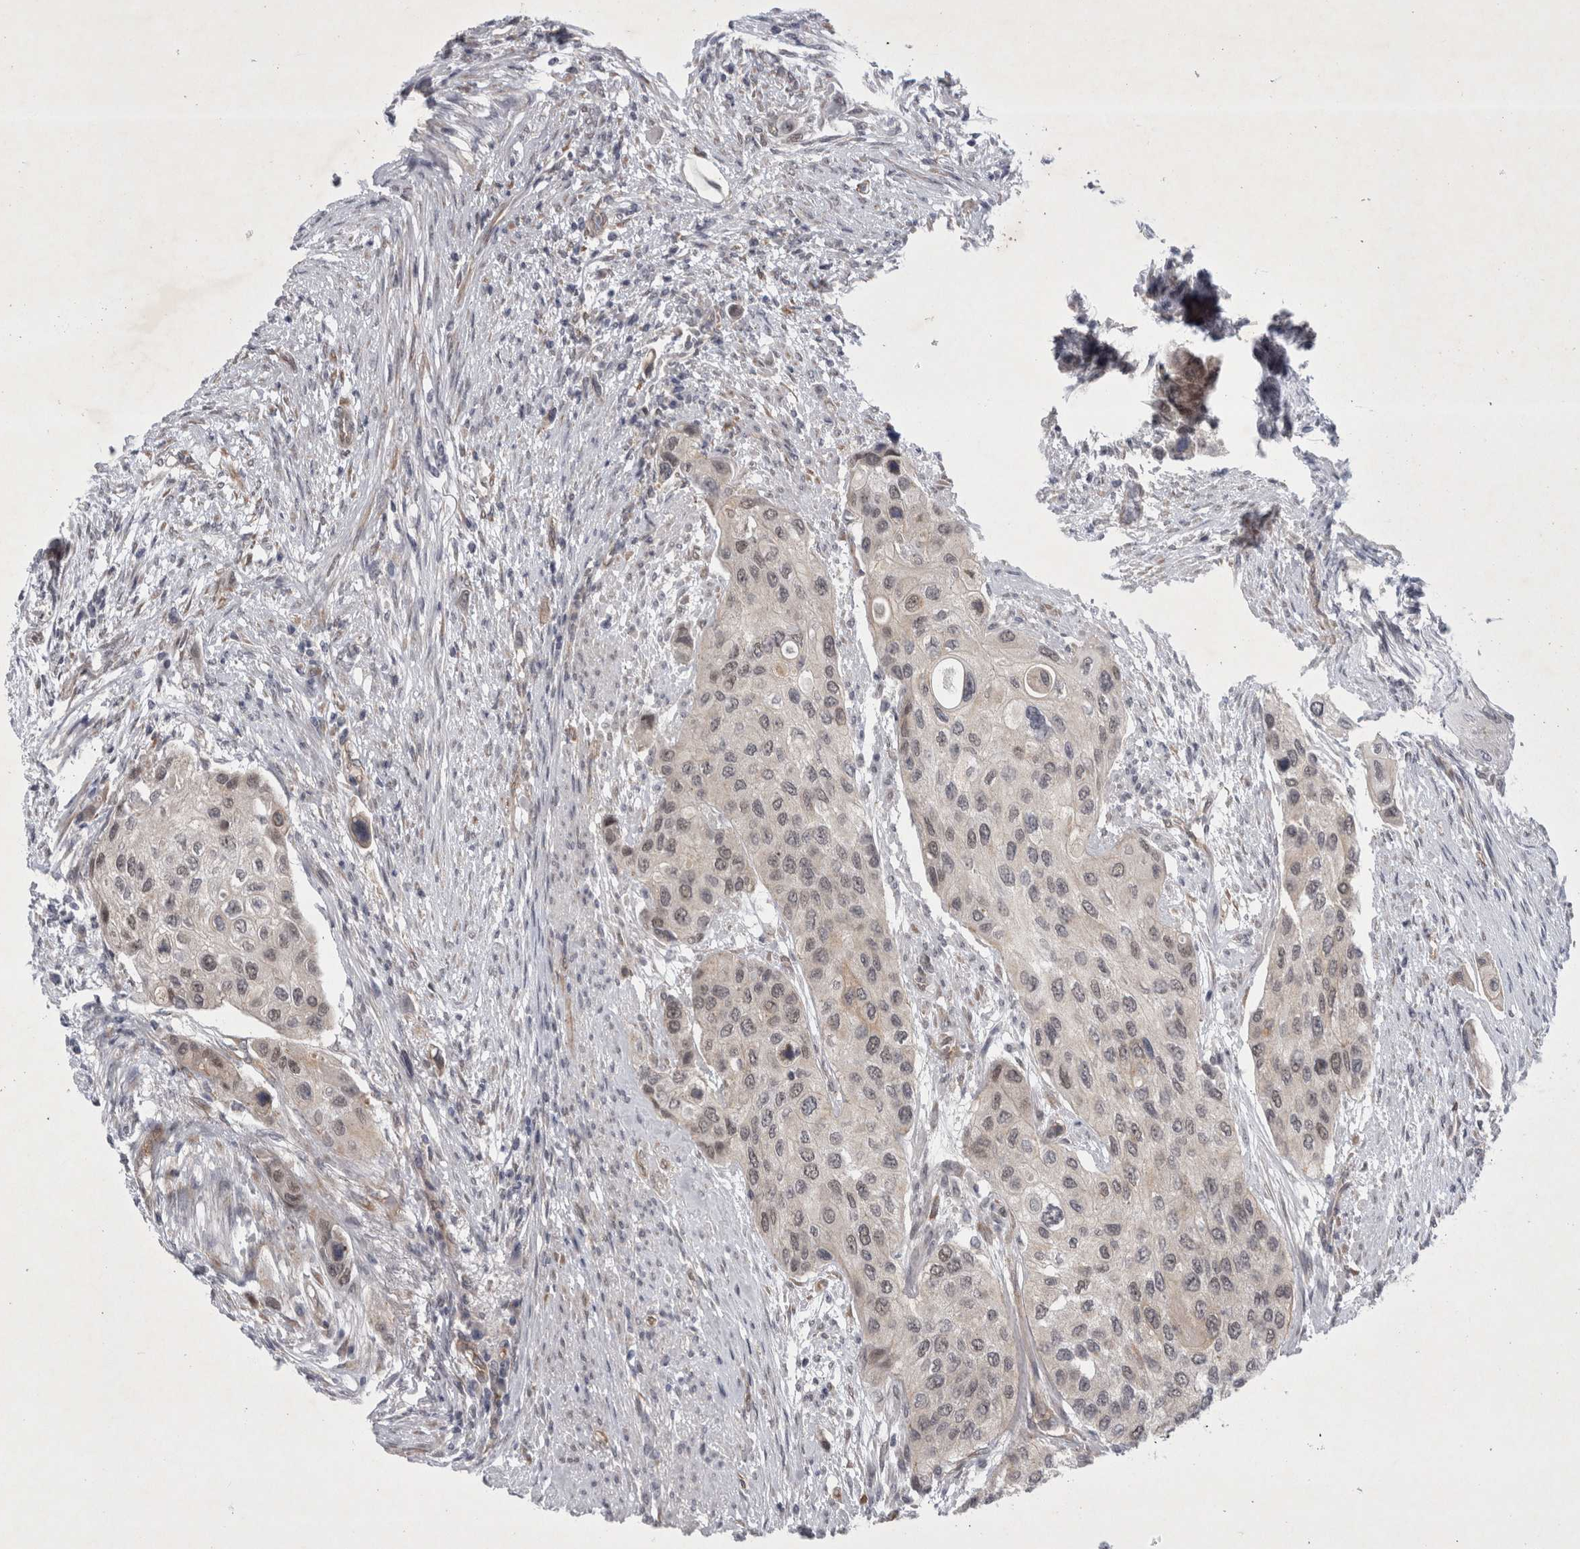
{"staining": {"intensity": "weak", "quantity": "25%-75%", "location": "nuclear"}, "tissue": "urothelial cancer", "cell_type": "Tumor cells", "image_type": "cancer", "snomed": [{"axis": "morphology", "description": "Urothelial carcinoma, High grade"}, {"axis": "topography", "description": "Urinary bladder"}], "caption": "A photomicrograph of human urothelial cancer stained for a protein shows weak nuclear brown staining in tumor cells.", "gene": "PARP11", "patient": {"sex": "female", "age": 56}}